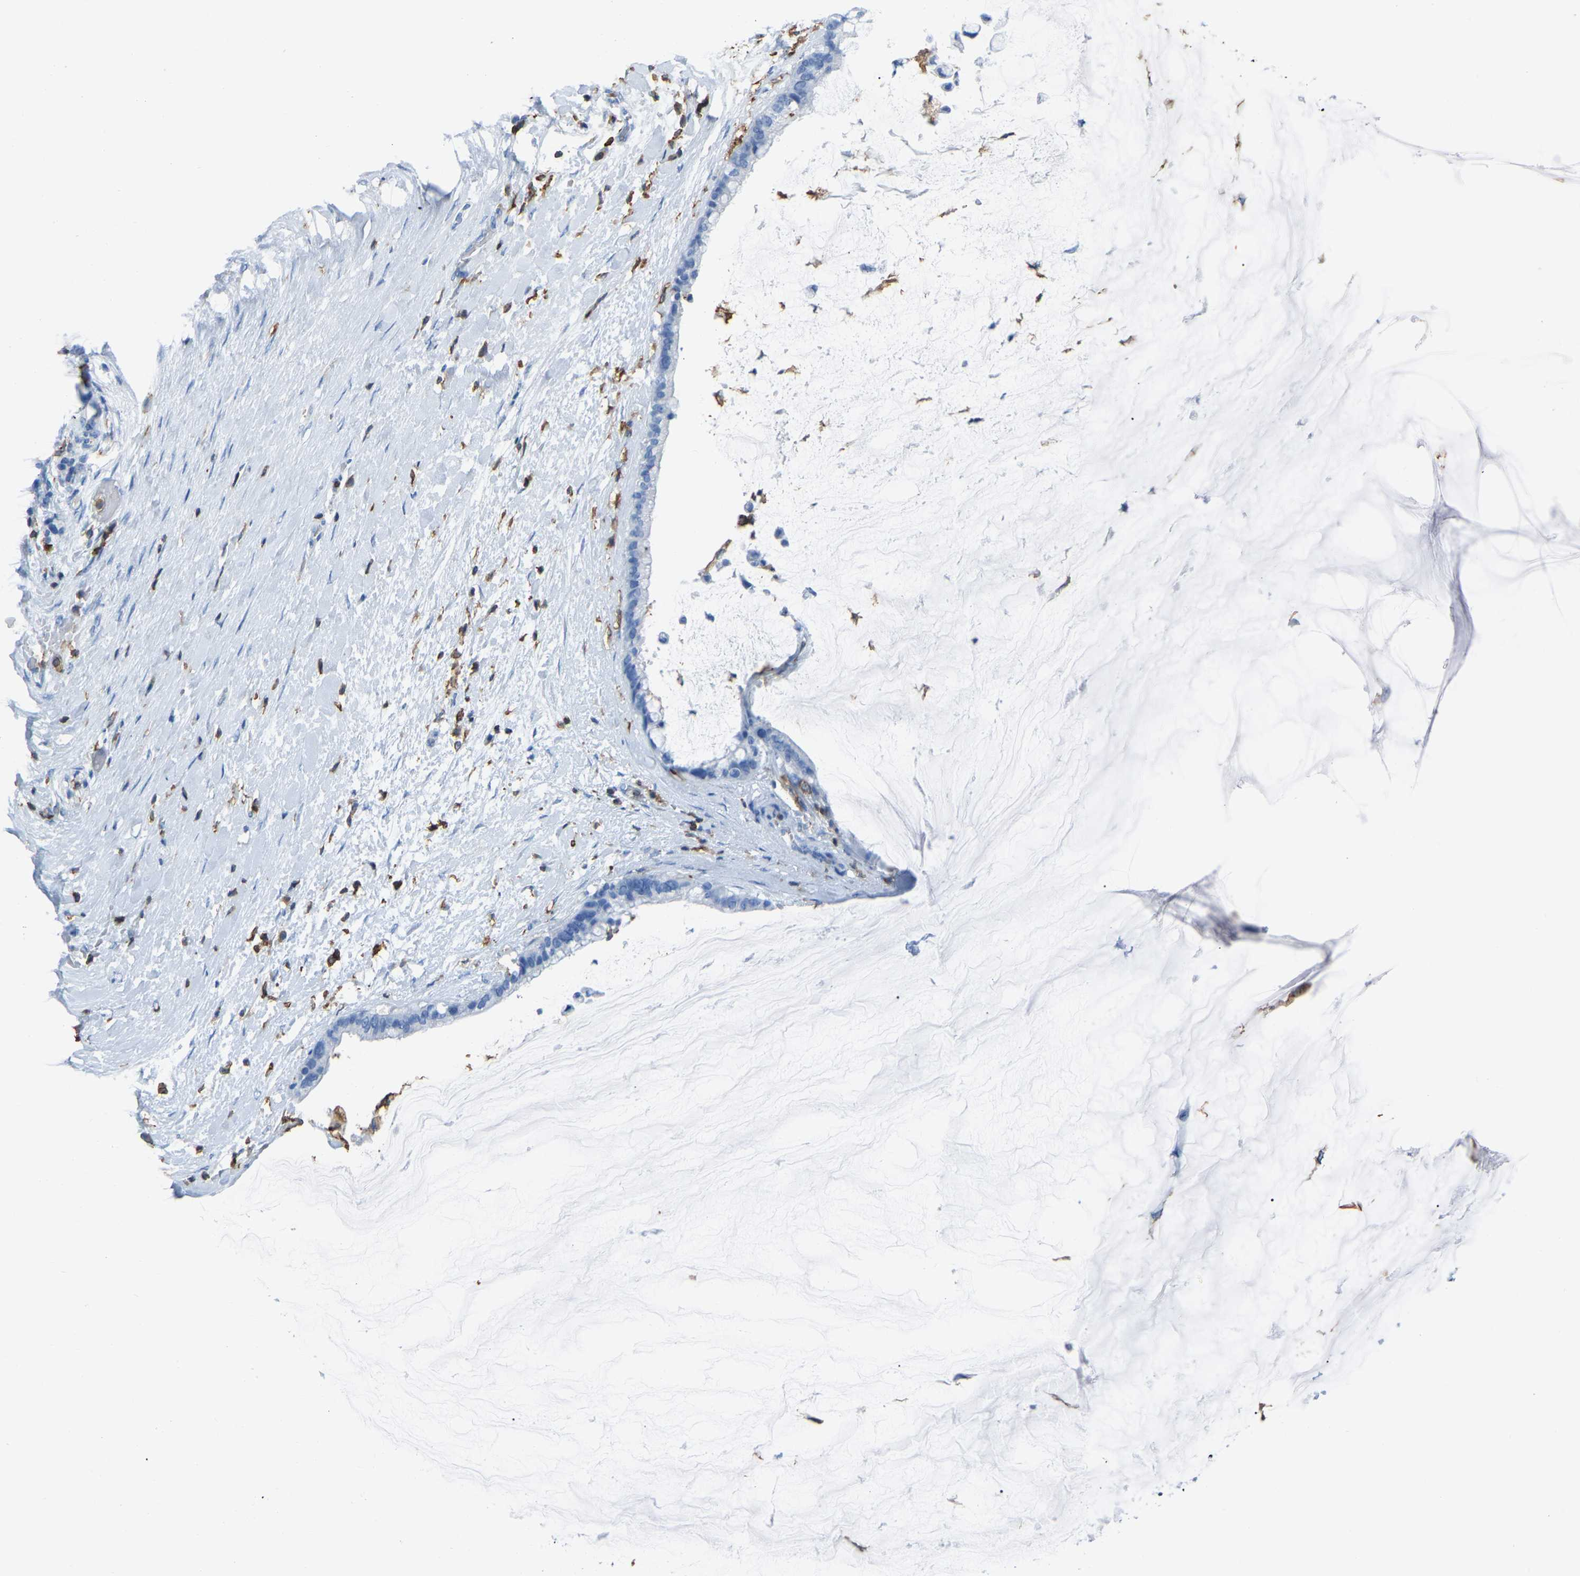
{"staining": {"intensity": "negative", "quantity": "none", "location": "none"}, "tissue": "pancreatic cancer", "cell_type": "Tumor cells", "image_type": "cancer", "snomed": [{"axis": "morphology", "description": "Adenocarcinoma, NOS"}, {"axis": "topography", "description": "Pancreas"}], "caption": "An immunohistochemistry histopathology image of adenocarcinoma (pancreatic) is shown. There is no staining in tumor cells of adenocarcinoma (pancreatic).", "gene": "LSP1", "patient": {"sex": "male", "age": 41}}